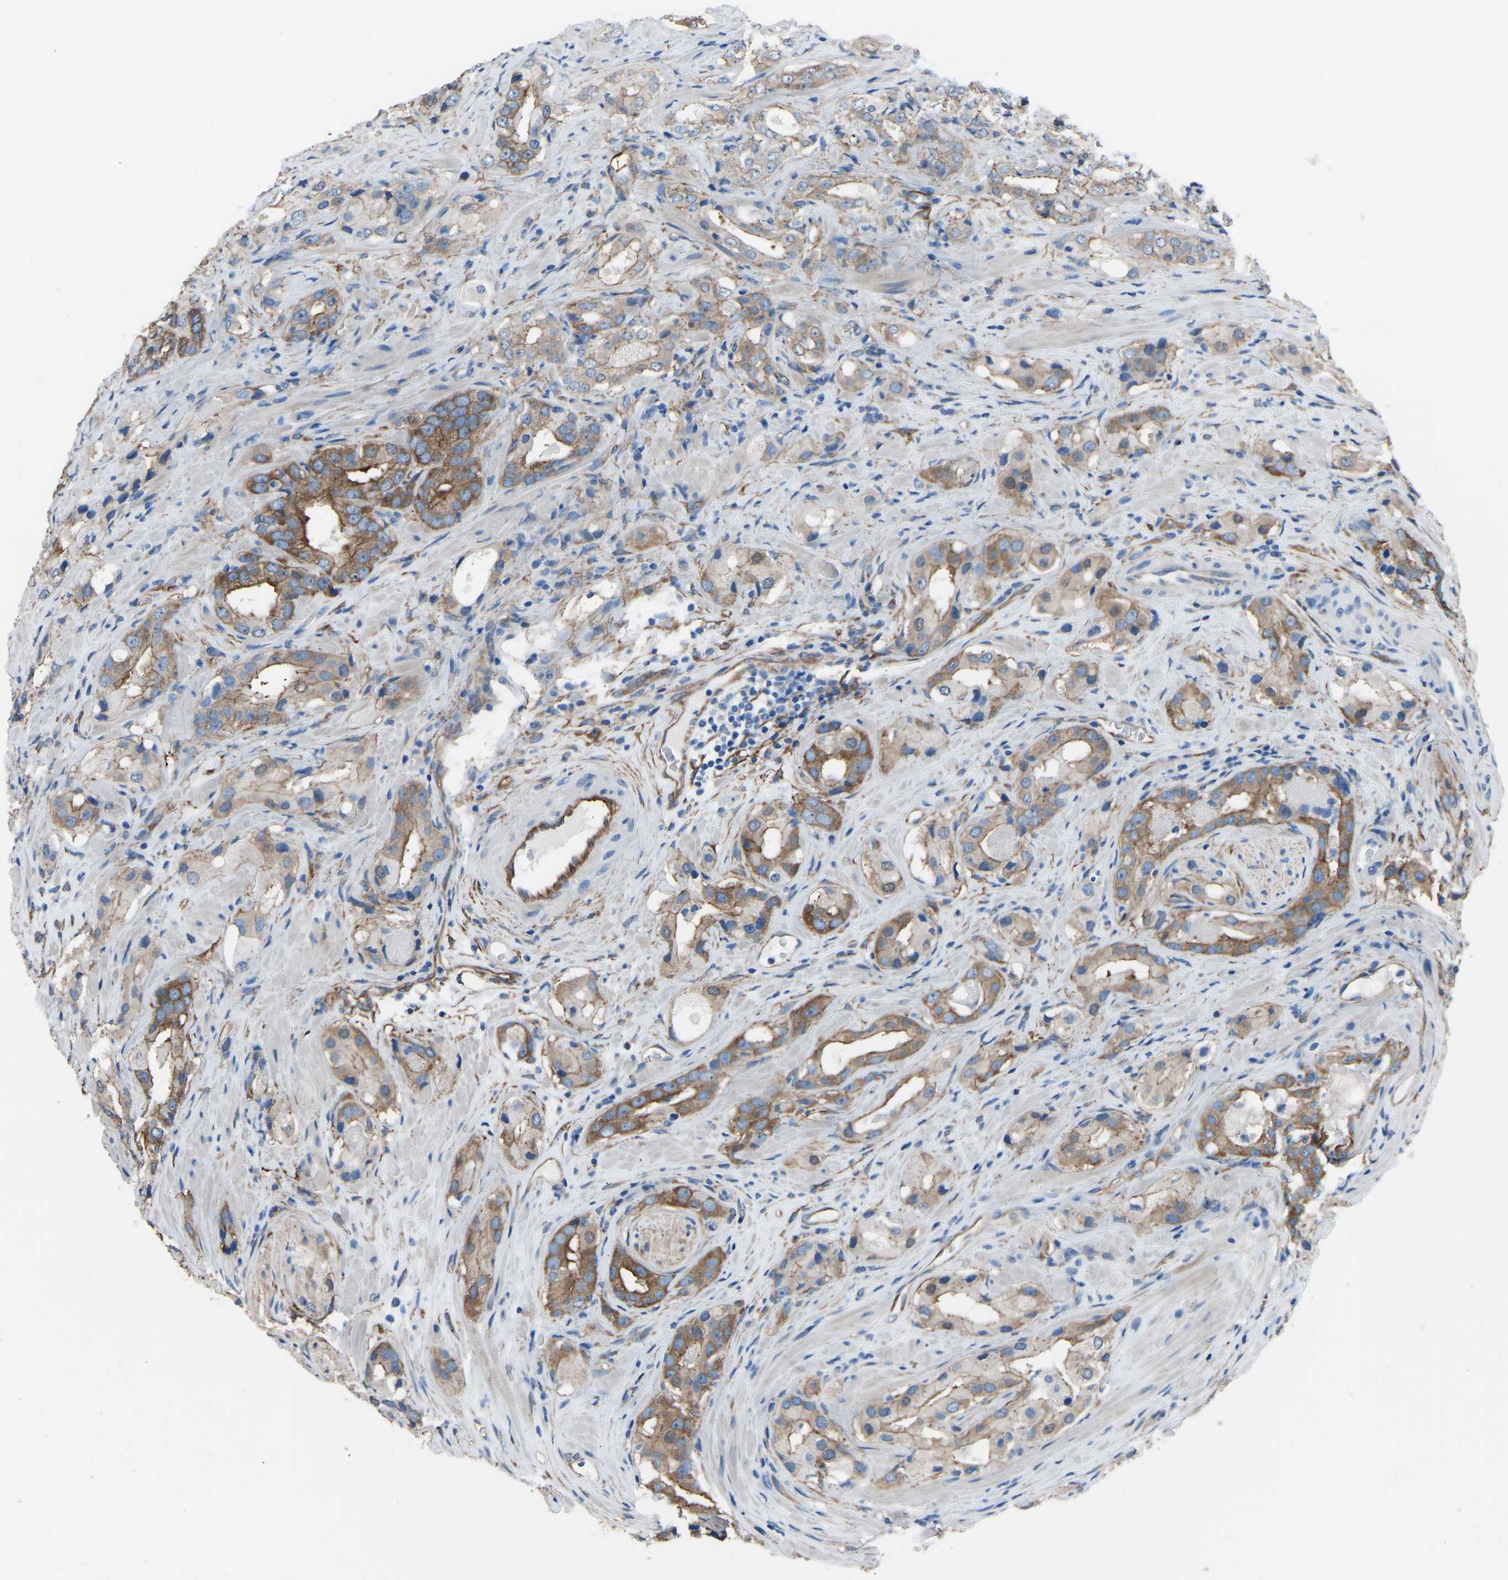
{"staining": {"intensity": "moderate", "quantity": ">75%", "location": "cytoplasmic/membranous"}, "tissue": "prostate cancer", "cell_type": "Tumor cells", "image_type": "cancer", "snomed": [{"axis": "morphology", "description": "Adenocarcinoma, High grade"}, {"axis": "topography", "description": "Prostate"}], "caption": "Moderate cytoplasmic/membranous staining is seen in approximately >75% of tumor cells in prostate high-grade adenocarcinoma. Immunohistochemistry (ihc) stains the protein of interest in brown and the nuclei are stained blue.", "gene": "MYH10", "patient": {"sex": "male", "age": 63}}